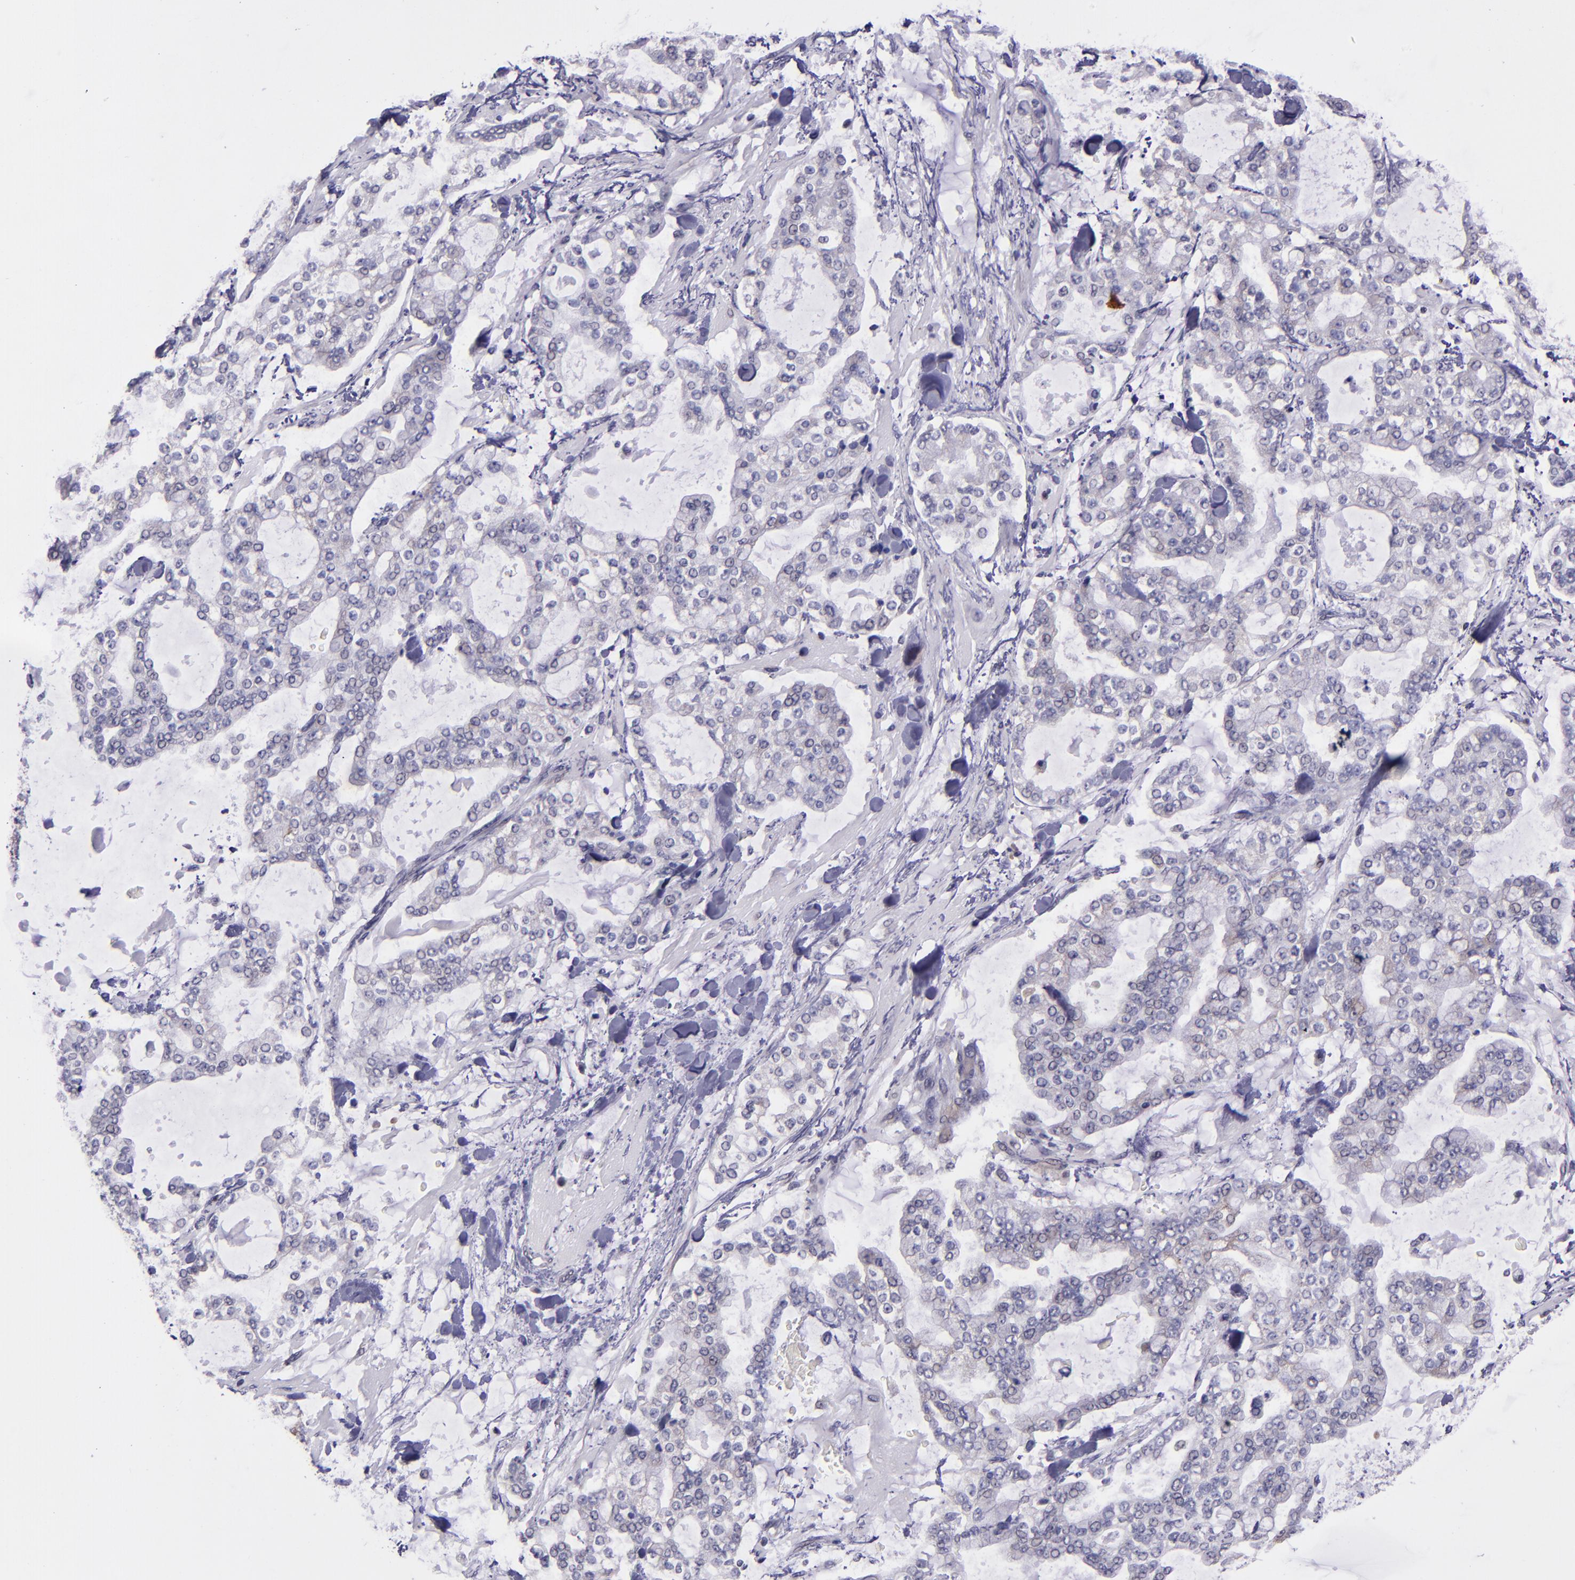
{"staining": {"intensity": "weak", "quantity": "<25%", "location": "cytoplasmic/membranous"}, "tissue": "stomach cancer", "cell_type": "Tumor cells", "image_type": "cancer", "snomed": [{"axis": "morphology", "description": "Normal tissue, NOS"}, {"axis": "morphology", "description": "Adenocarcinoma, NOS"}, {"axis": "topography", "description": "Stomach, upper"}, {"axis": "topography", "description": "Stomach"}], "caption": "This is an immunohistochemistry histopathology image of stomach cancer (adenocarcinoma). There is no expression in tumor cells.", "gene": "ELF1", "patient": {"sex": "male", "age": 76}}